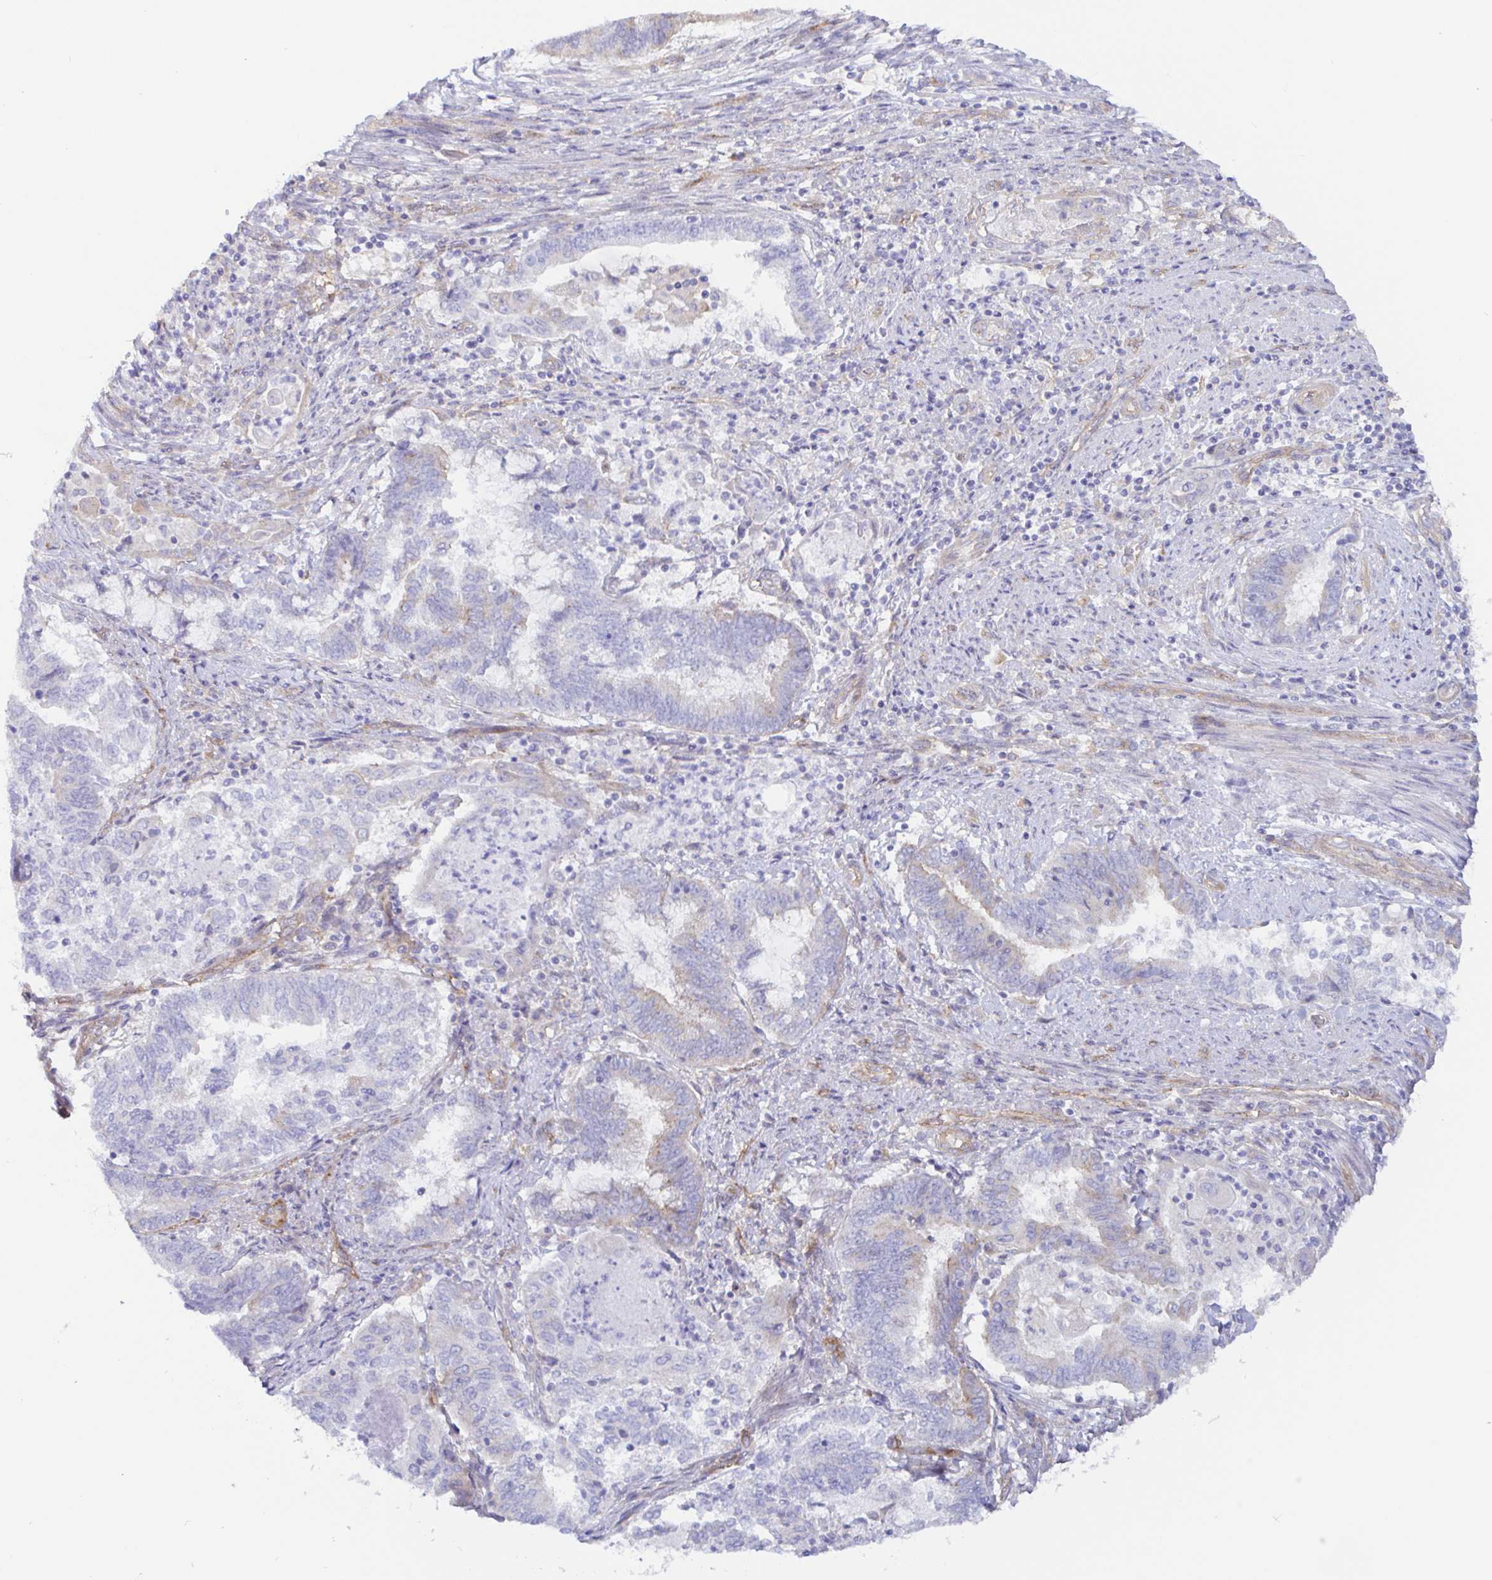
{"staining": {"intensity": "weak", "quantity": "<25%", "location": "cytoplasmic/membranous"}, "tissue": "endometrial cancer", "cell_type": "Tumor cells", "image_type": "cancer", "snomed": [{"axis": "morphology", "description": "Adenocarcinoma, NOS"}, {"axis": "topography", "description": "Endometrium"}], "caption": "Micrograph shows no protein positivity in tumor cells of endometrial cancer tissue.", "gene": "ARL4D", "patient": {"sex": "female", "age": 65}}